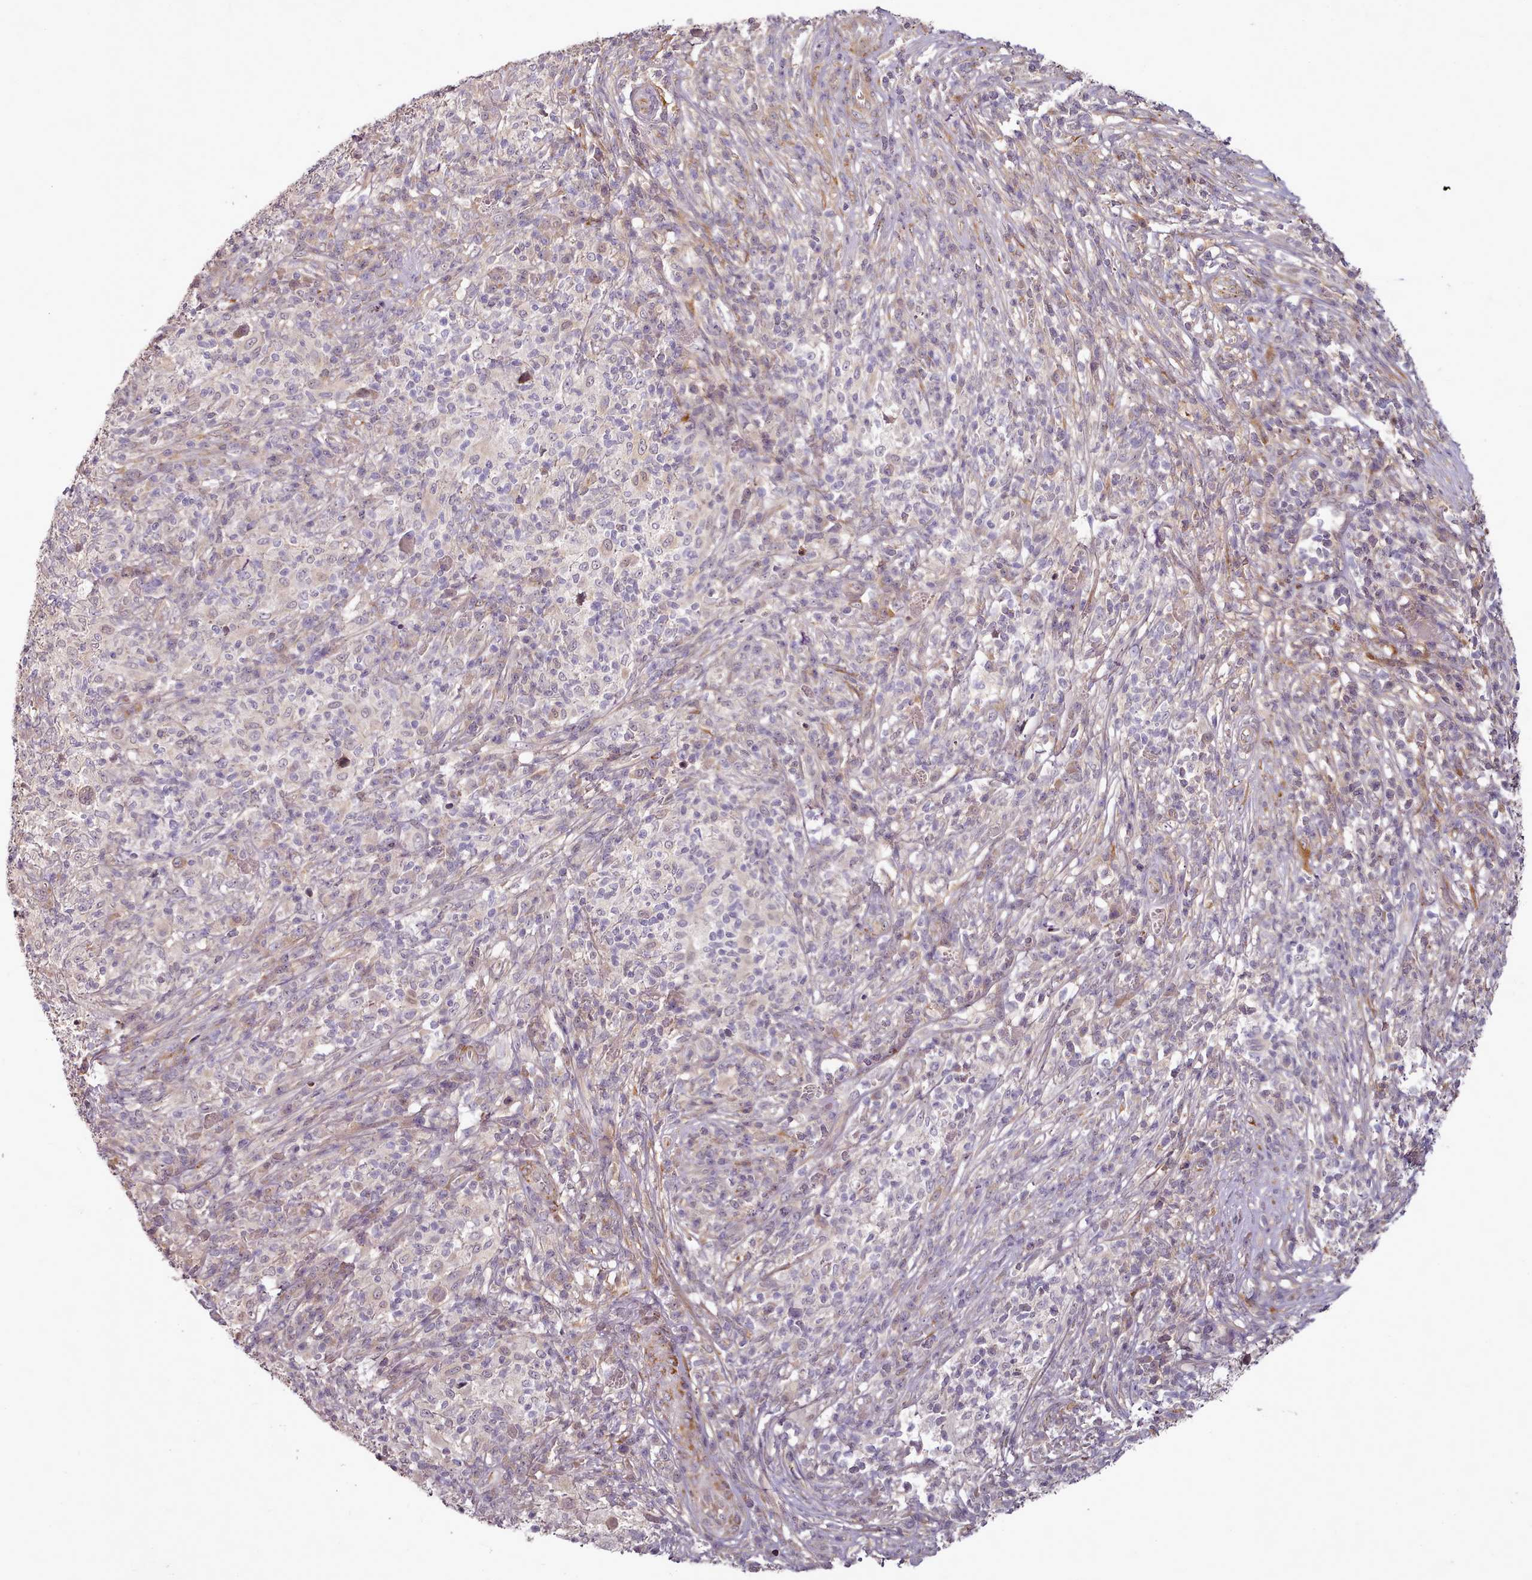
{"staining": {"intensity": "weak", "quantity": "<25%", "location": "cytoplasmic/membranous,nuclear"}, "tissue": "melanoma", "cell_type": "Tumor cells", "image_type": "cancer", "snomed": [{"axis": "morphology", "description": "Malignant melanoma, NOS"}, {"axis": "topography", "description": "Skin"}], "caption": "Immunohistochemistry (IHC) photomicrograph of neoplastic tissue: human malignant melanoma stained with DAB (3,3'-diaminobenzidine) reveals no significant protein expression in tumor cells.", "gene": "C1QTNF5", "patient": {"sex": "male", "age": 66}}